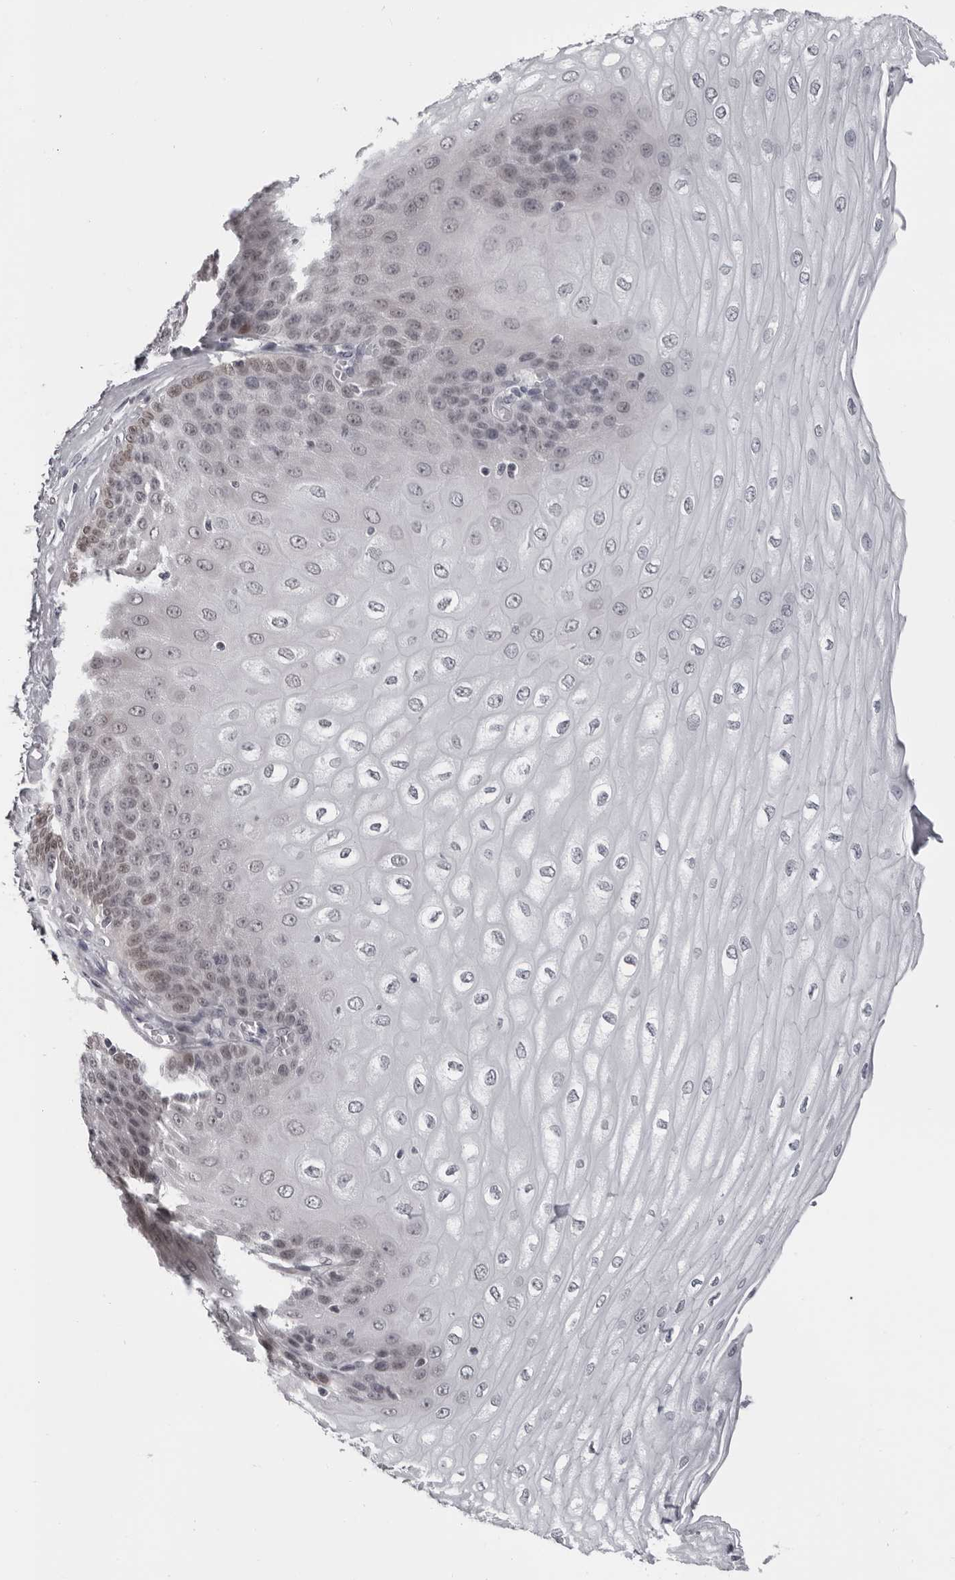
{"staining": {"intensity": "weak", "quantity": "<25%", "location": "nuclear"}, "tissue": "esophagus", "cell_type": "Squamous epithelial cells", "image_type": "normal", "snomed": [{"axis": "morphology", "description": "Normal tissue, NOS"}, {"axis": "topography", "description": "Esophagus"}], "caption": "Micrograph shows no significant protein positivity in squamous epithelial cells of unremarkable esophagus. The staining is performed using DAB brown chromogen with nuclei counter-stained in using hematoxylin.", "gene": "LZIC", "patient": {"sex": "male", "age": 60}}